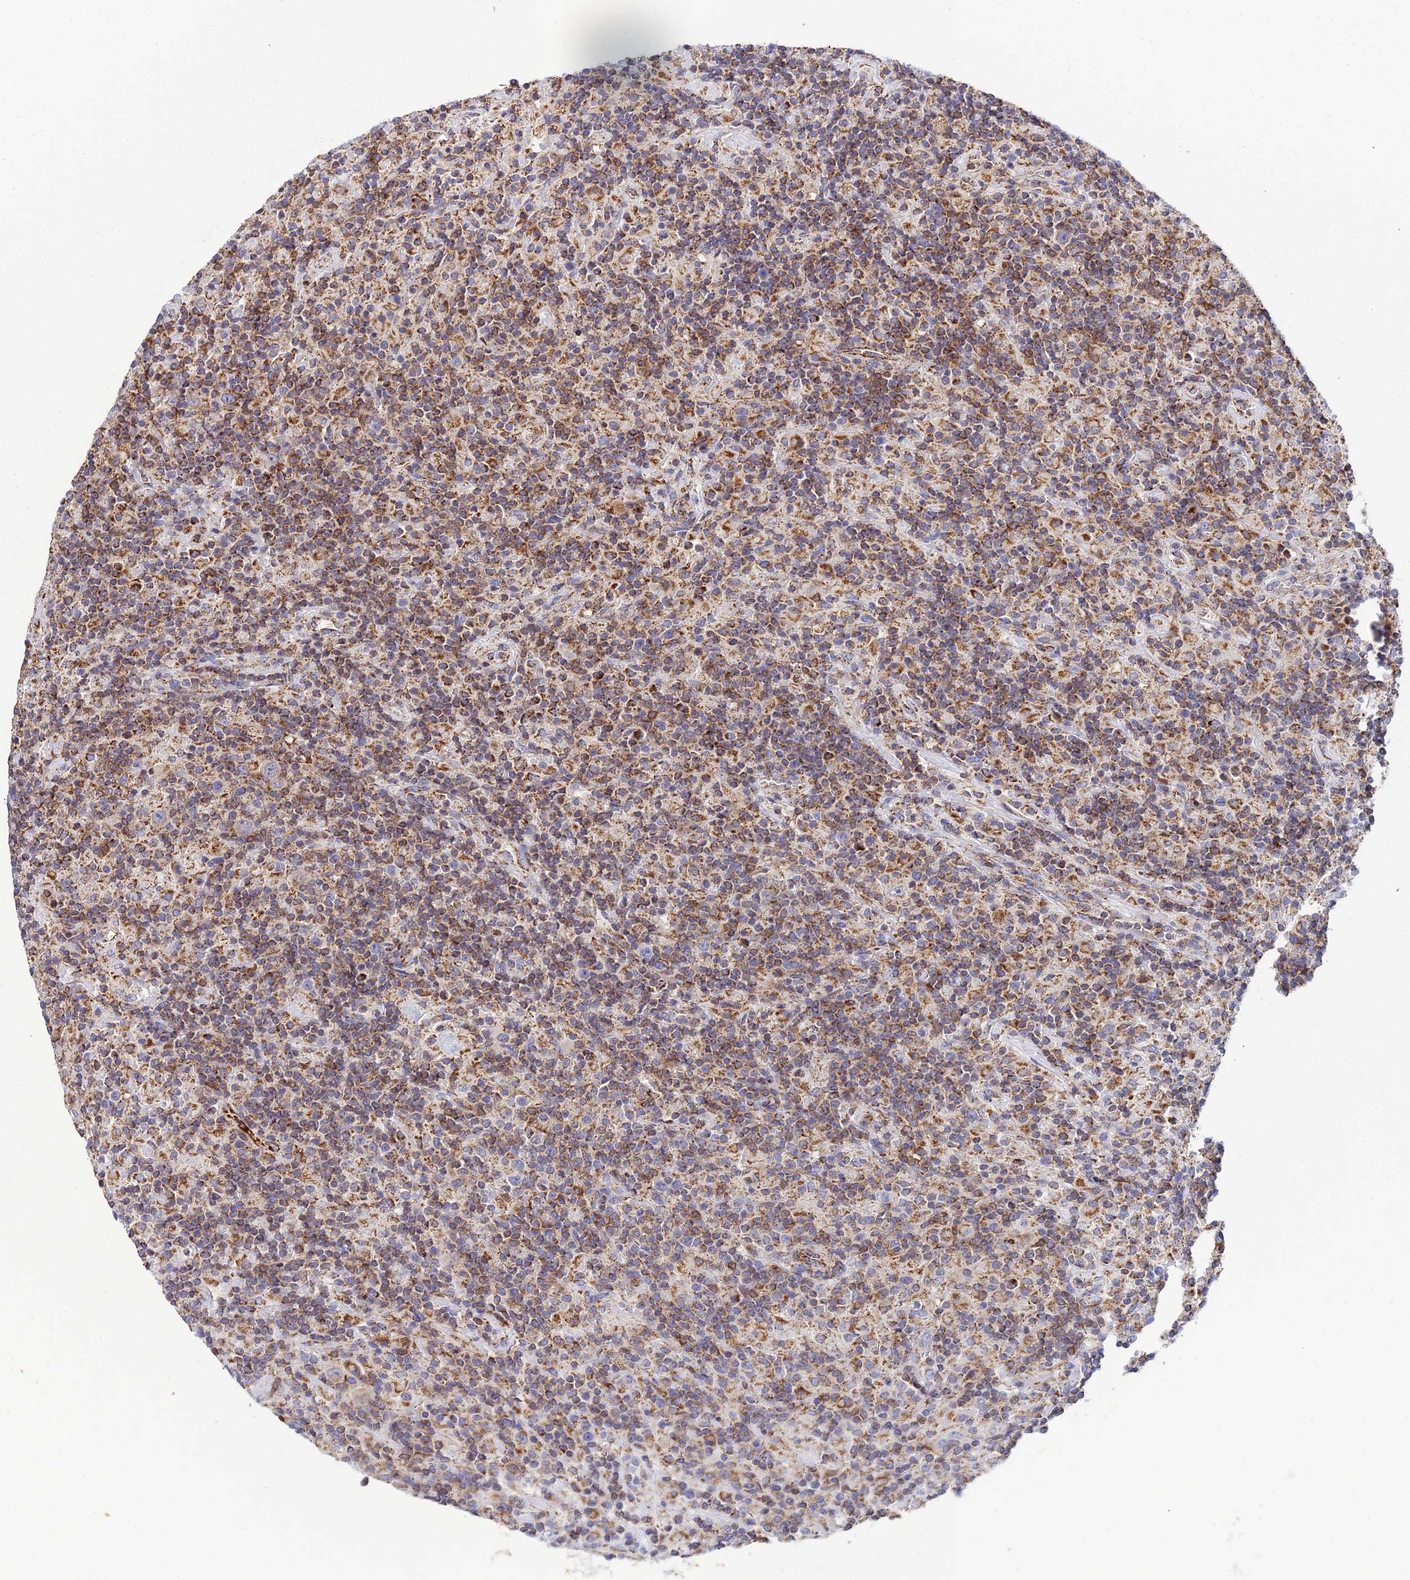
{"staining": {"intensity": "moderate", "quantity": "<25%", "location": "cytoplasmic/membranous"}, "tissue": "lymphoma", "cell_type": "Tumor cells", "image_type": "cancer", "snomed": [{"axis": "morphology", "description": "Hodgkin's disease, NOS"}, {"axis": "topography", "description": "Lymph node"}], "caption": "Immunohistochemical staining of lymphoma displays low levels of moderate cytoplasmic/membranous protein positivity in about <25% of tumor cells. (DAB IHC, brown staining for protein, blue staining for nuclei).", "gene": "NIPSNAP3A", "patient": {"sex": "male", "age": 70}}